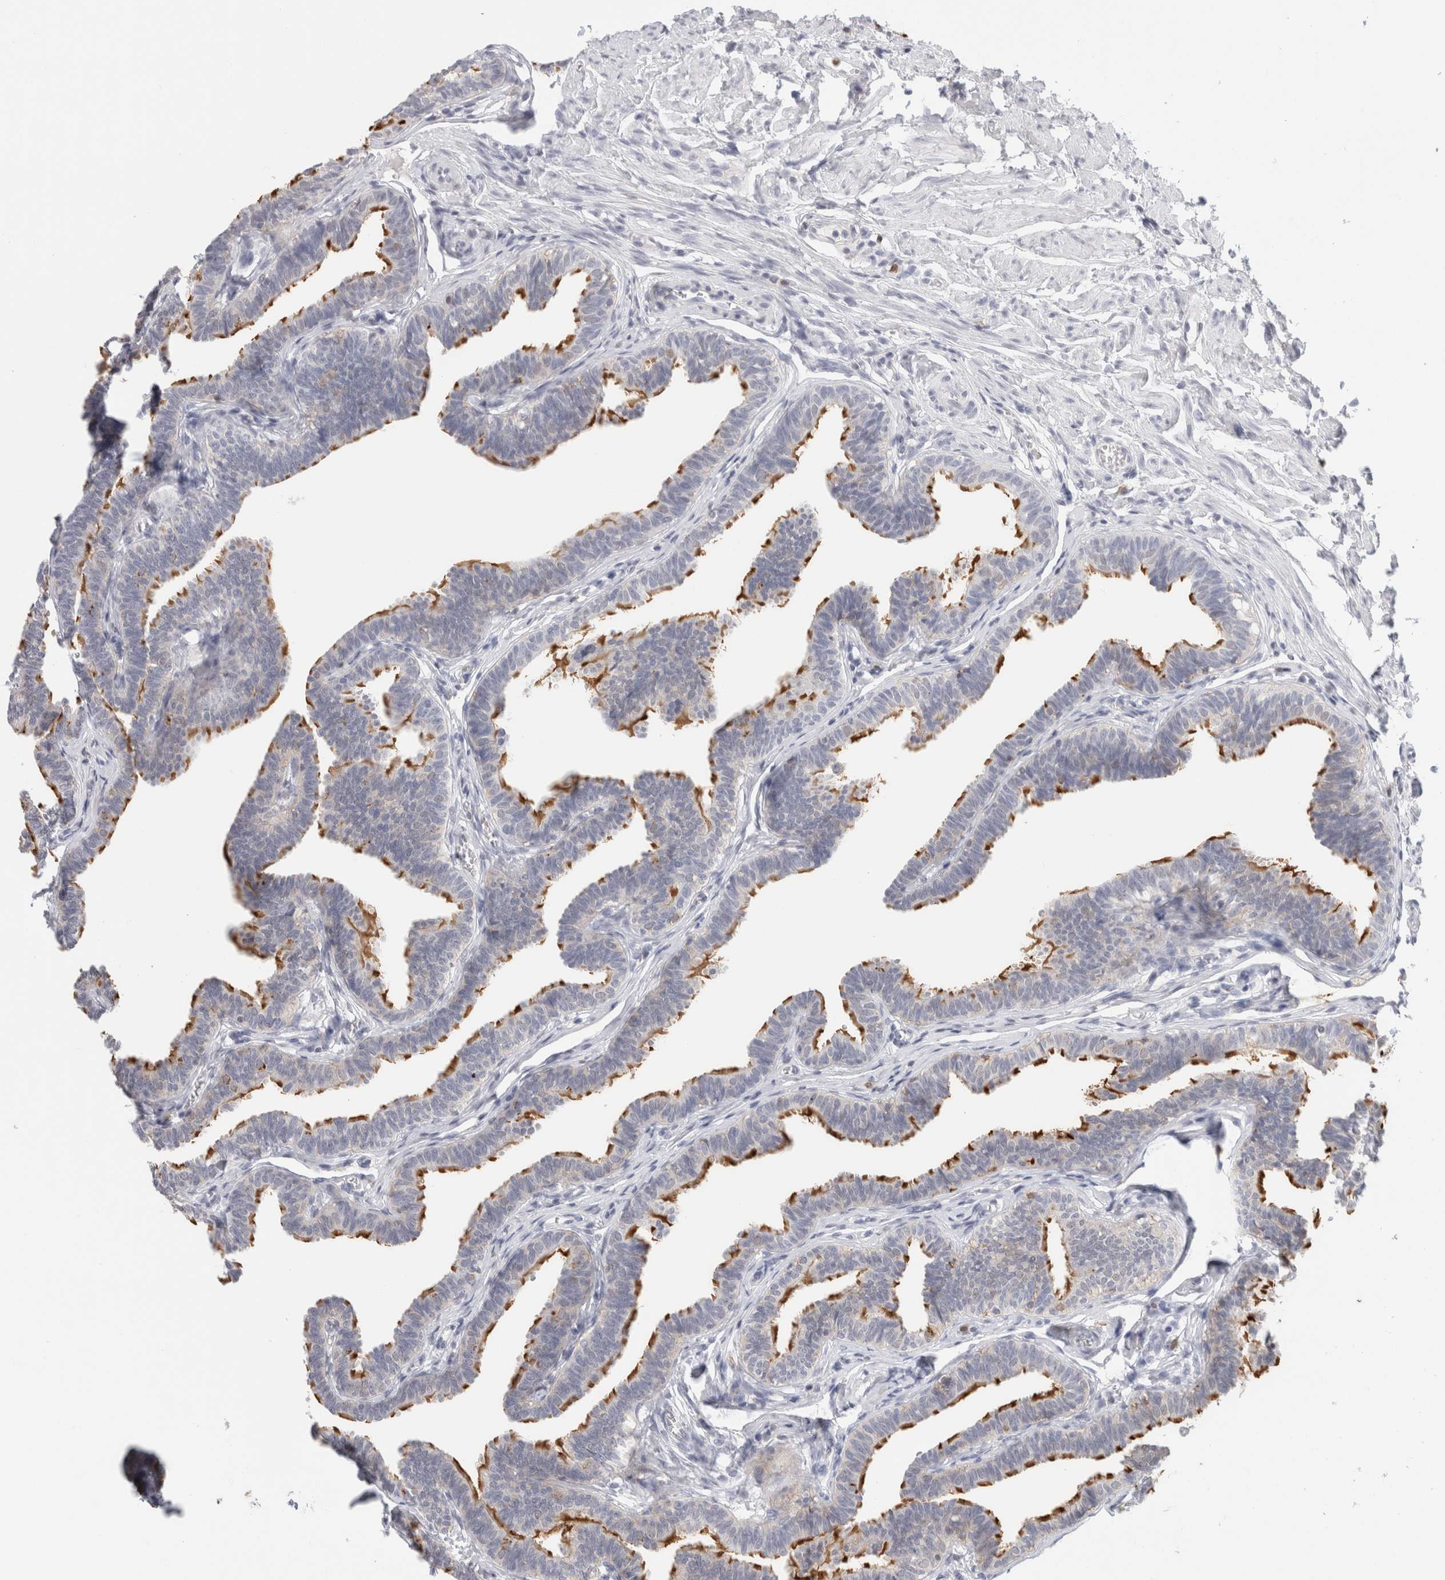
{"staining": {"intensity": "moderate", "quantity": "25%-75%", "location": "cytoplasmic/membranous"}, "tissue": "fallopian tube", "cell_type": "Glandular cells", "image_type": "normal", "snomed": [{"axis": "morphology", "description": "Normal tissue, NOS"}, {"axis": "topography", "description": "Fallopian tube"}, {"axis": "topography", "description": "Ovary"}], "caption": "IHC (DAB (3,3'-diaminobenzidine)) staining of benign fallopian tube reveals moderate cytoplasmic/membranous protein positivity in approximately 25%-75% of glandular cells.", "gene": "P2RY2", "patient": {"sex": "female", "age": 23}}